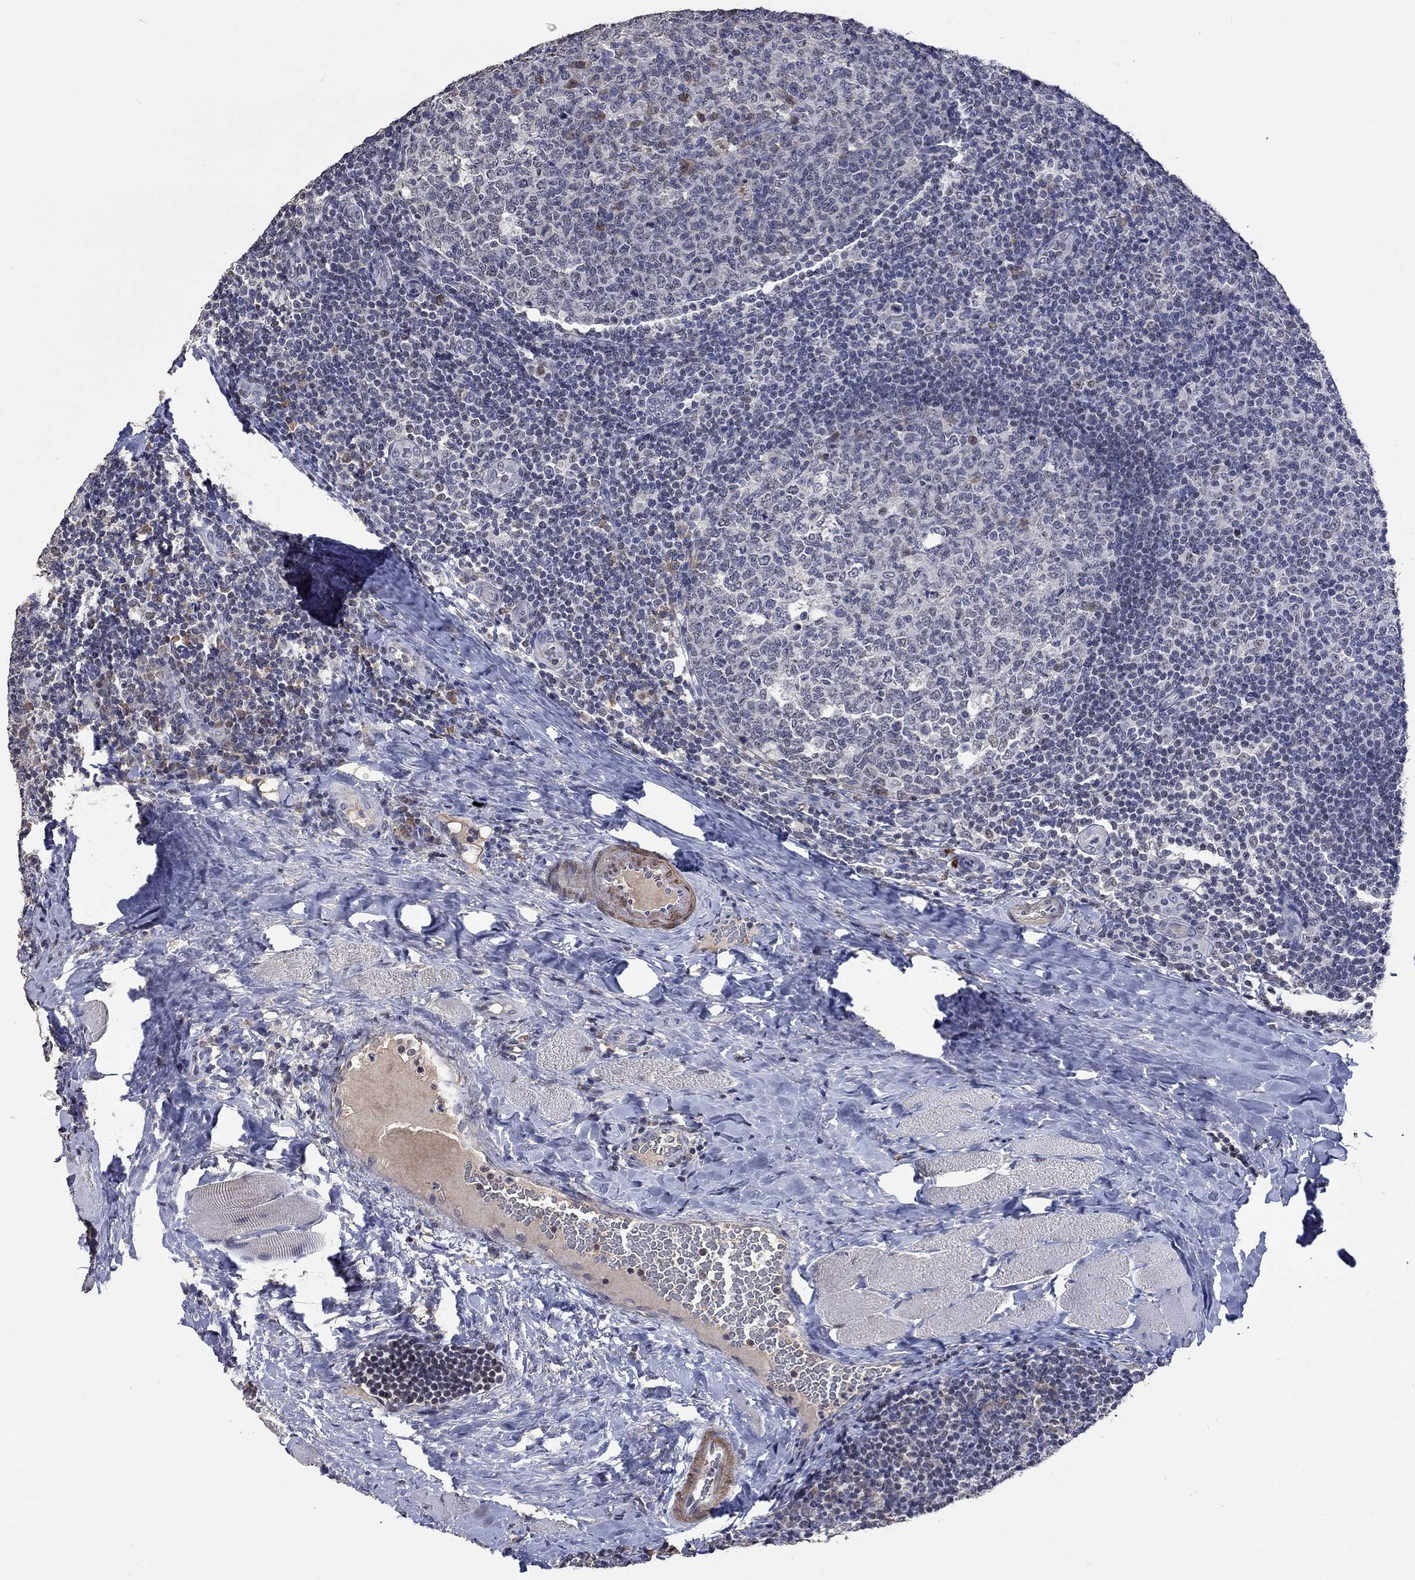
{"staining": {"intensity": "negative", "quantity": "none", "location": "none"}, "tissue": "tonsil", "cell_type": "Germinal center cells", "image_type": "normal", "snomed": [{"axis": "morphology", "description": "Normal tissue, NOS"}, {"axis": "topography", "description": "Tonsil"}], "caption": "An IHC histopathology image of unremarkable tonsil is shown. There is no staining in germinal center cells of tonsil.", "gene": "ZBTB18", "patient": {"sex": "male", "age": 17}}